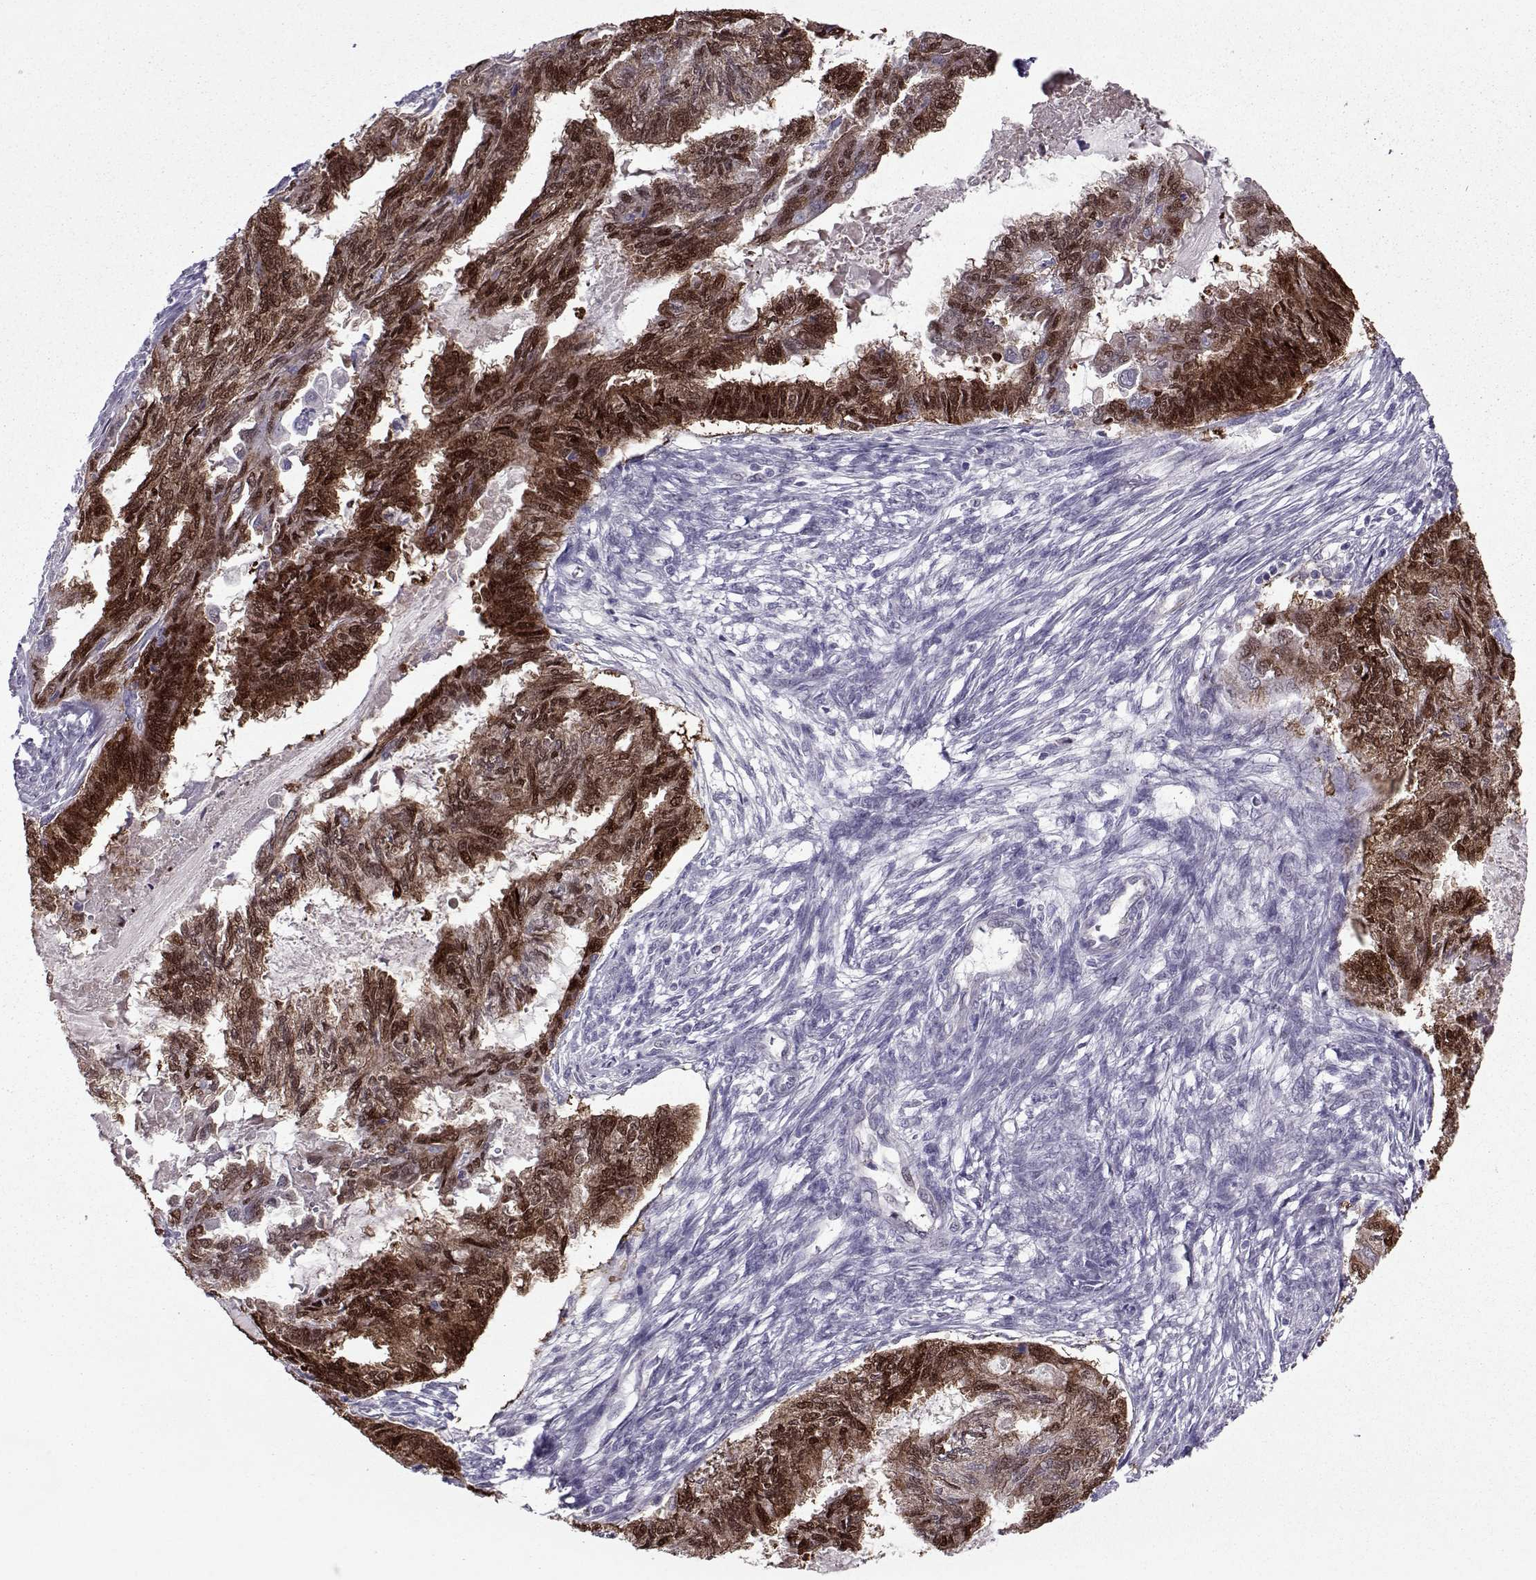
{"staining": {"intensity": "weak", "quantity": "25%-75%", "location": "cytoplasmic/membranous,nuclear"}, "tissue": "endometrial cancer", "cell_type": "Tumor cells", "image_type": "cancer", "snomed": [{"axis": "morphology", "description": "Adenocarcinoma, NOS"}, {"axis": "topography", "description": "Endometrium"}], "caption": "A histopathology image showing weak cytoplasmic/membranous and nuclear expression in approximately 25%-75% of tumor cells in endometrial adenocarcinoma, as visualized by brown immunohistochemical staining.", "gene": "ASRGL1", "patient": {"sex": "female", "age": 86}}